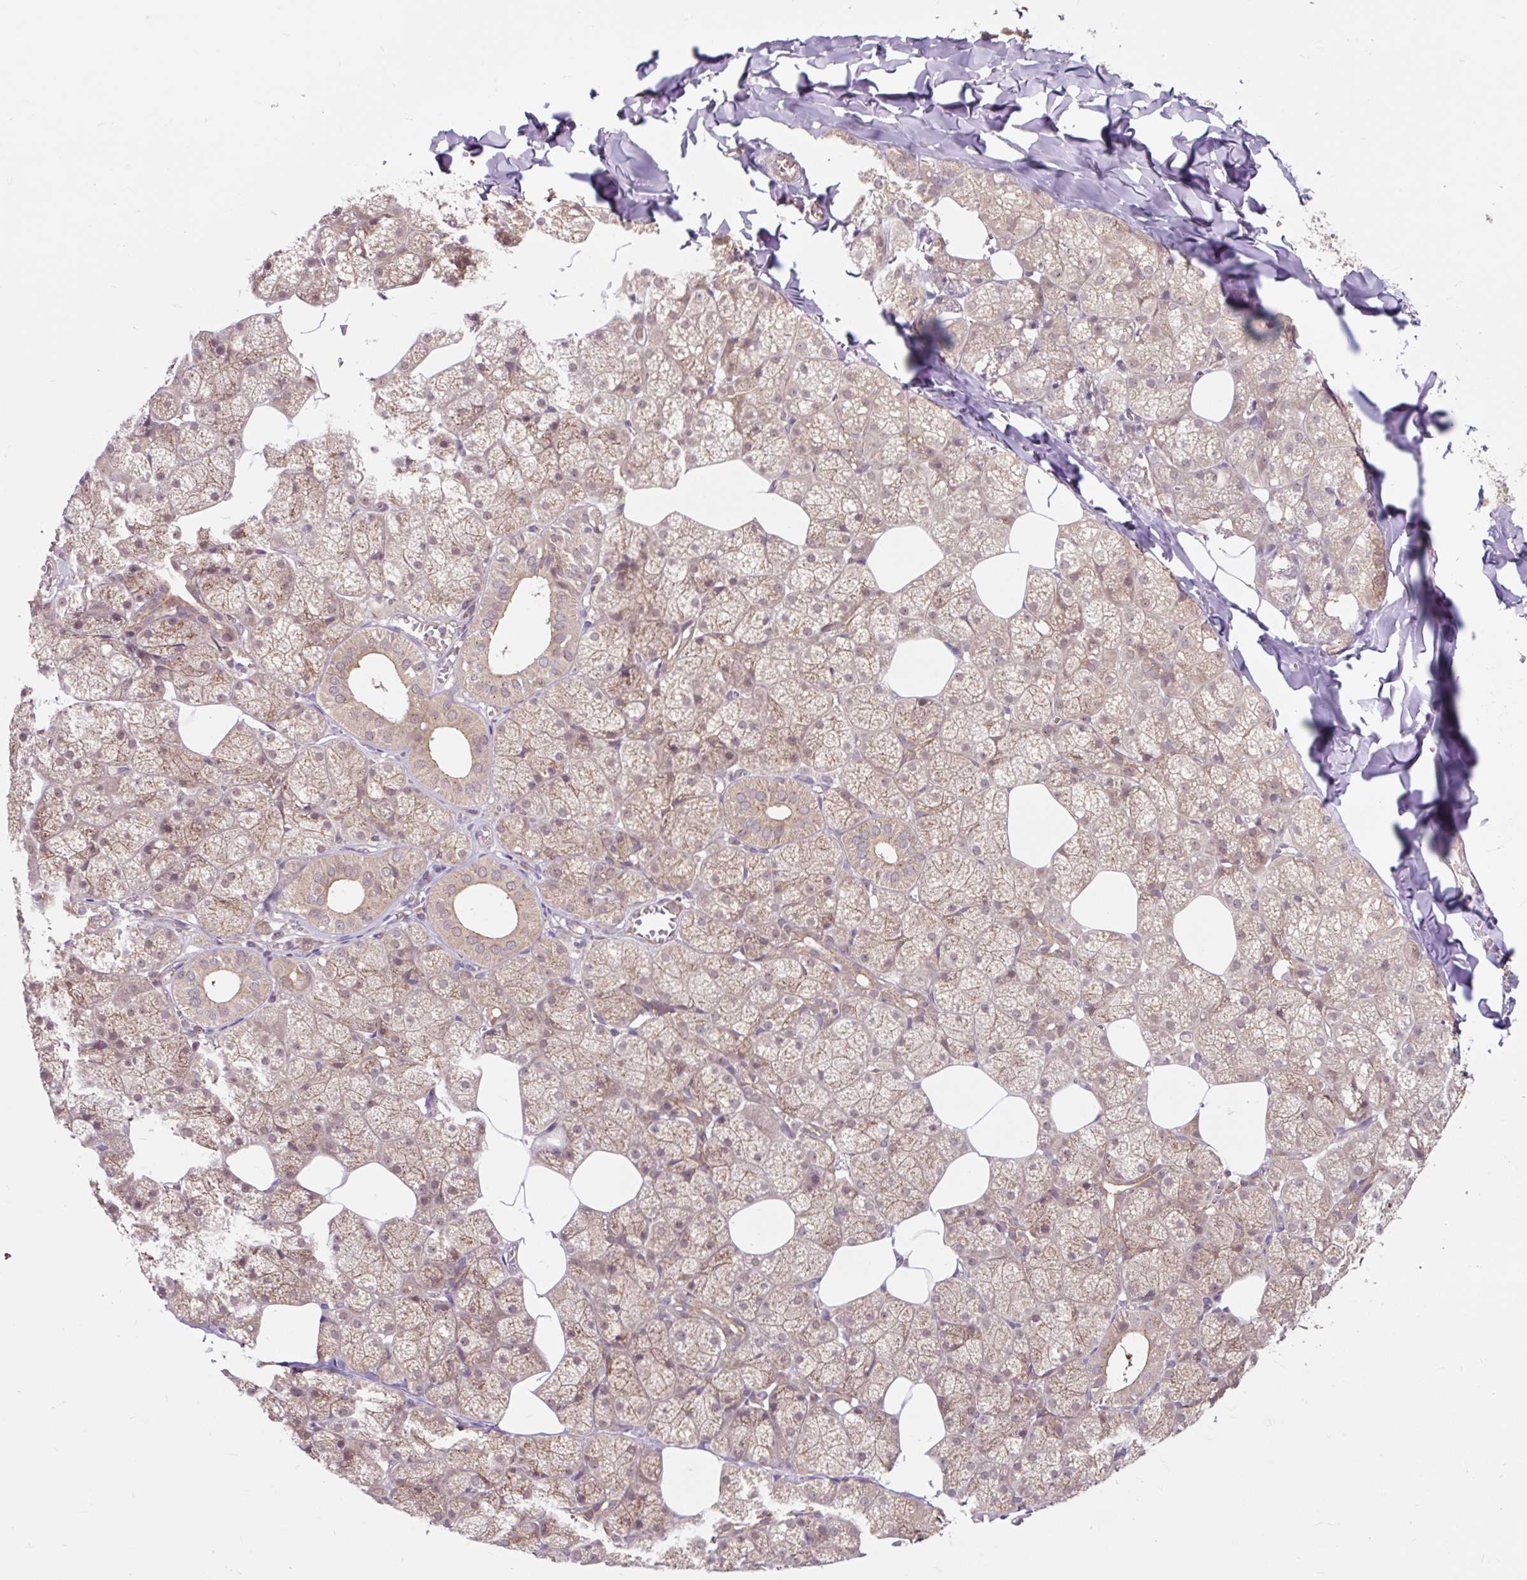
{"staining": {"intensity": "moderate", "quantity": "25%-75%", "location": "cytoplasmic/membranous,nuclear"}, "tissue": "salivary gland", "cell_type": "Glandular cells", "image_type": "normal", "snomed": [{"axis": "morphology", "description": "Normal tissue, NOS"}, {"axis": "topography", "description": "Salivary gland"}, {"axis": "topography", "description": "Peripheral nerve tissue"}], "caption": "High-power microscopy captured an immunohistochemistry histopathology image of benign salivary gland, revealing moderate cytoplasmic/membranous,nuclear staining in approximately 25%-75% of glandular cells. The protein is shown in brown color, while the nuclei are stained blue.", "gene": "MMS19", "patient": {"sex": "male", "age": 38}}